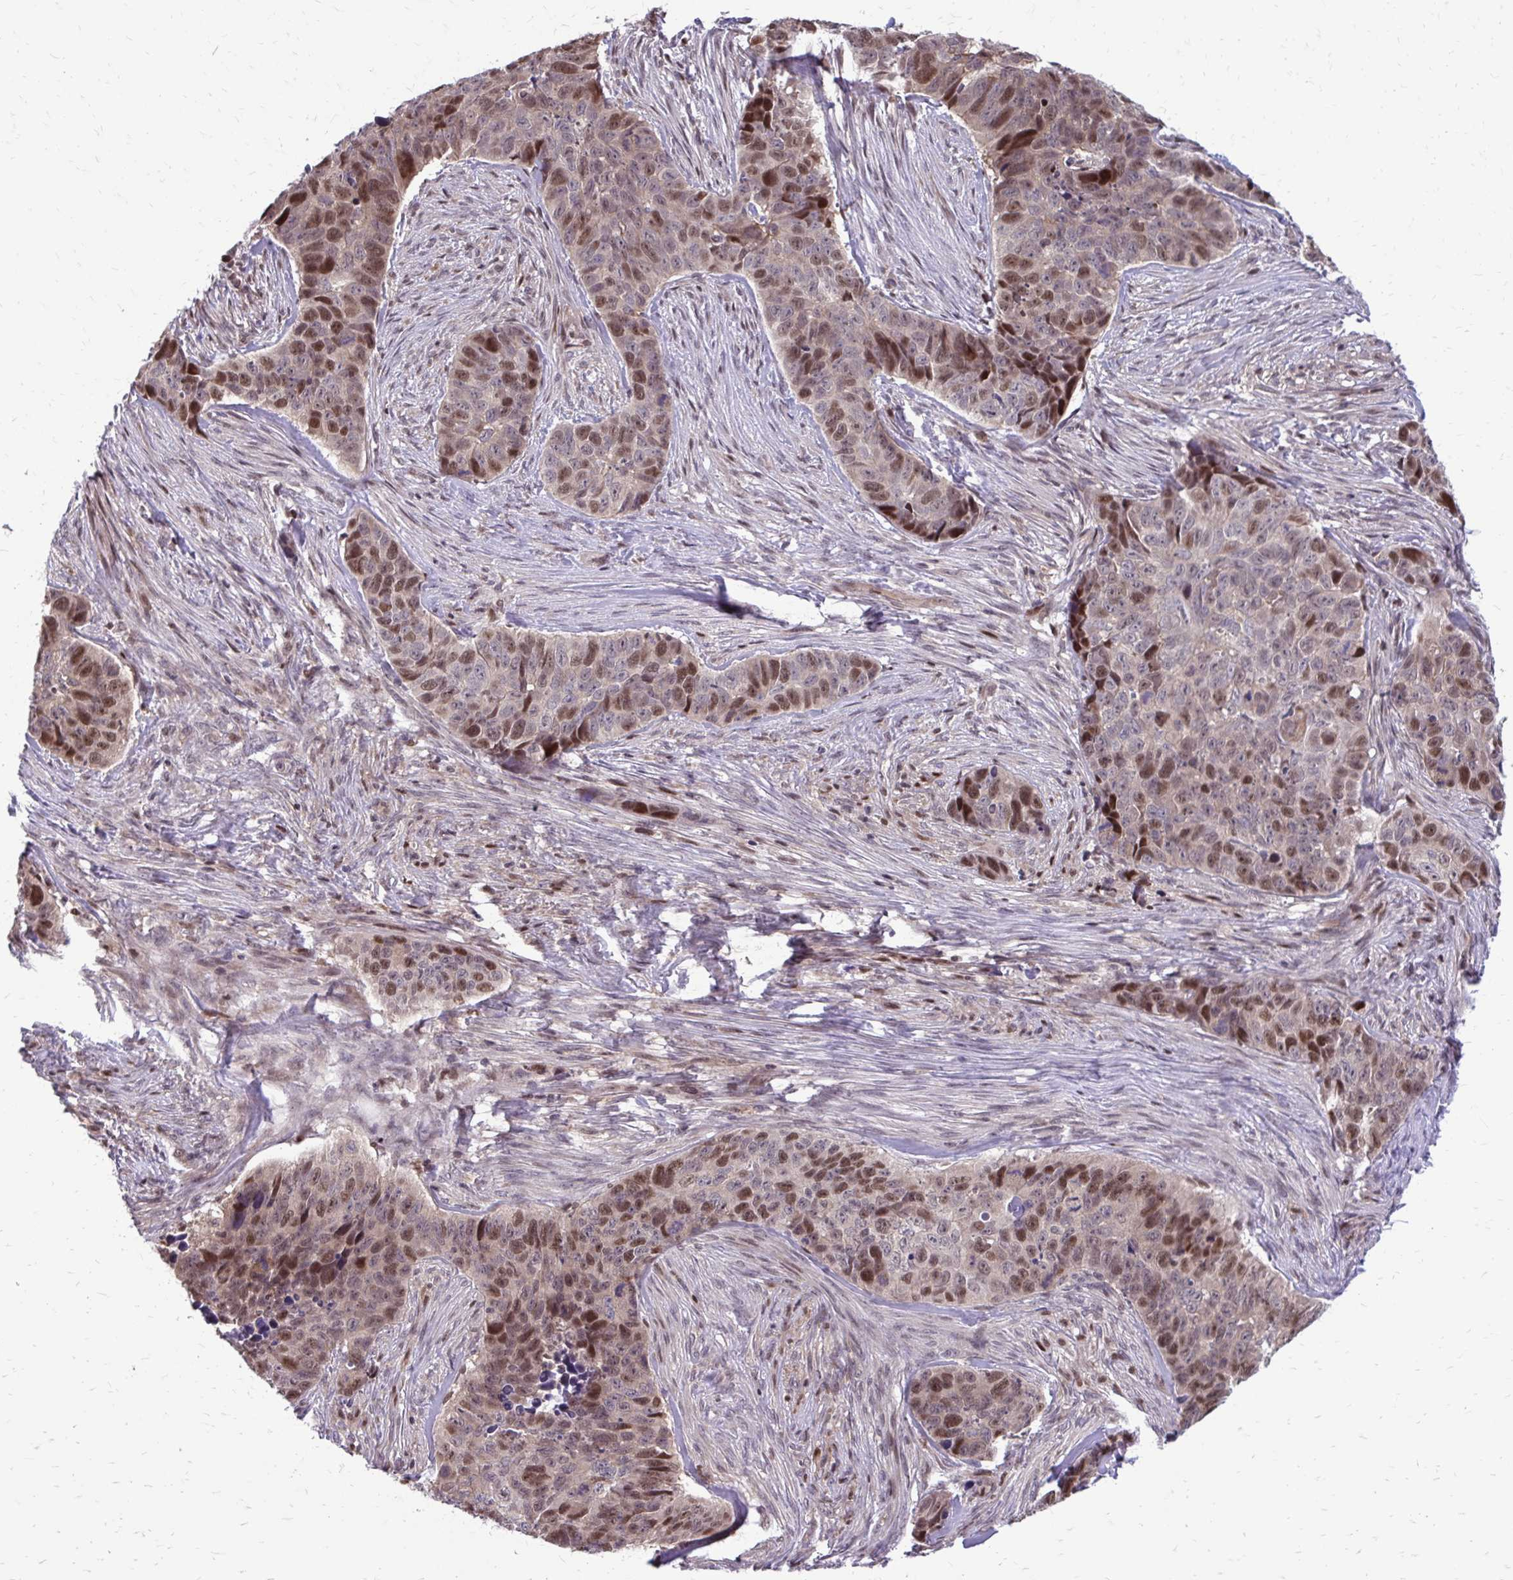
{"staining": {"intensity": "moderate", "quantity": "25%-75%", "location": "nuclear"}, "tissue": "skin cancer", "cell_type": "Tumor cells", "image_type": "cancer", "snomed": [{"axis": "morphology", "description": "Basal cell carcinoma"}, {"axis": "topography", "description": "Skin"}], "caption": "Immunohistochemical staining of human skin cancer displays medium levels of moderate nuclear positivity in about 25%-75% of tumor cells.", "gene": "ANKRD30B", "patient": {"sex": "female", "age": 82}}